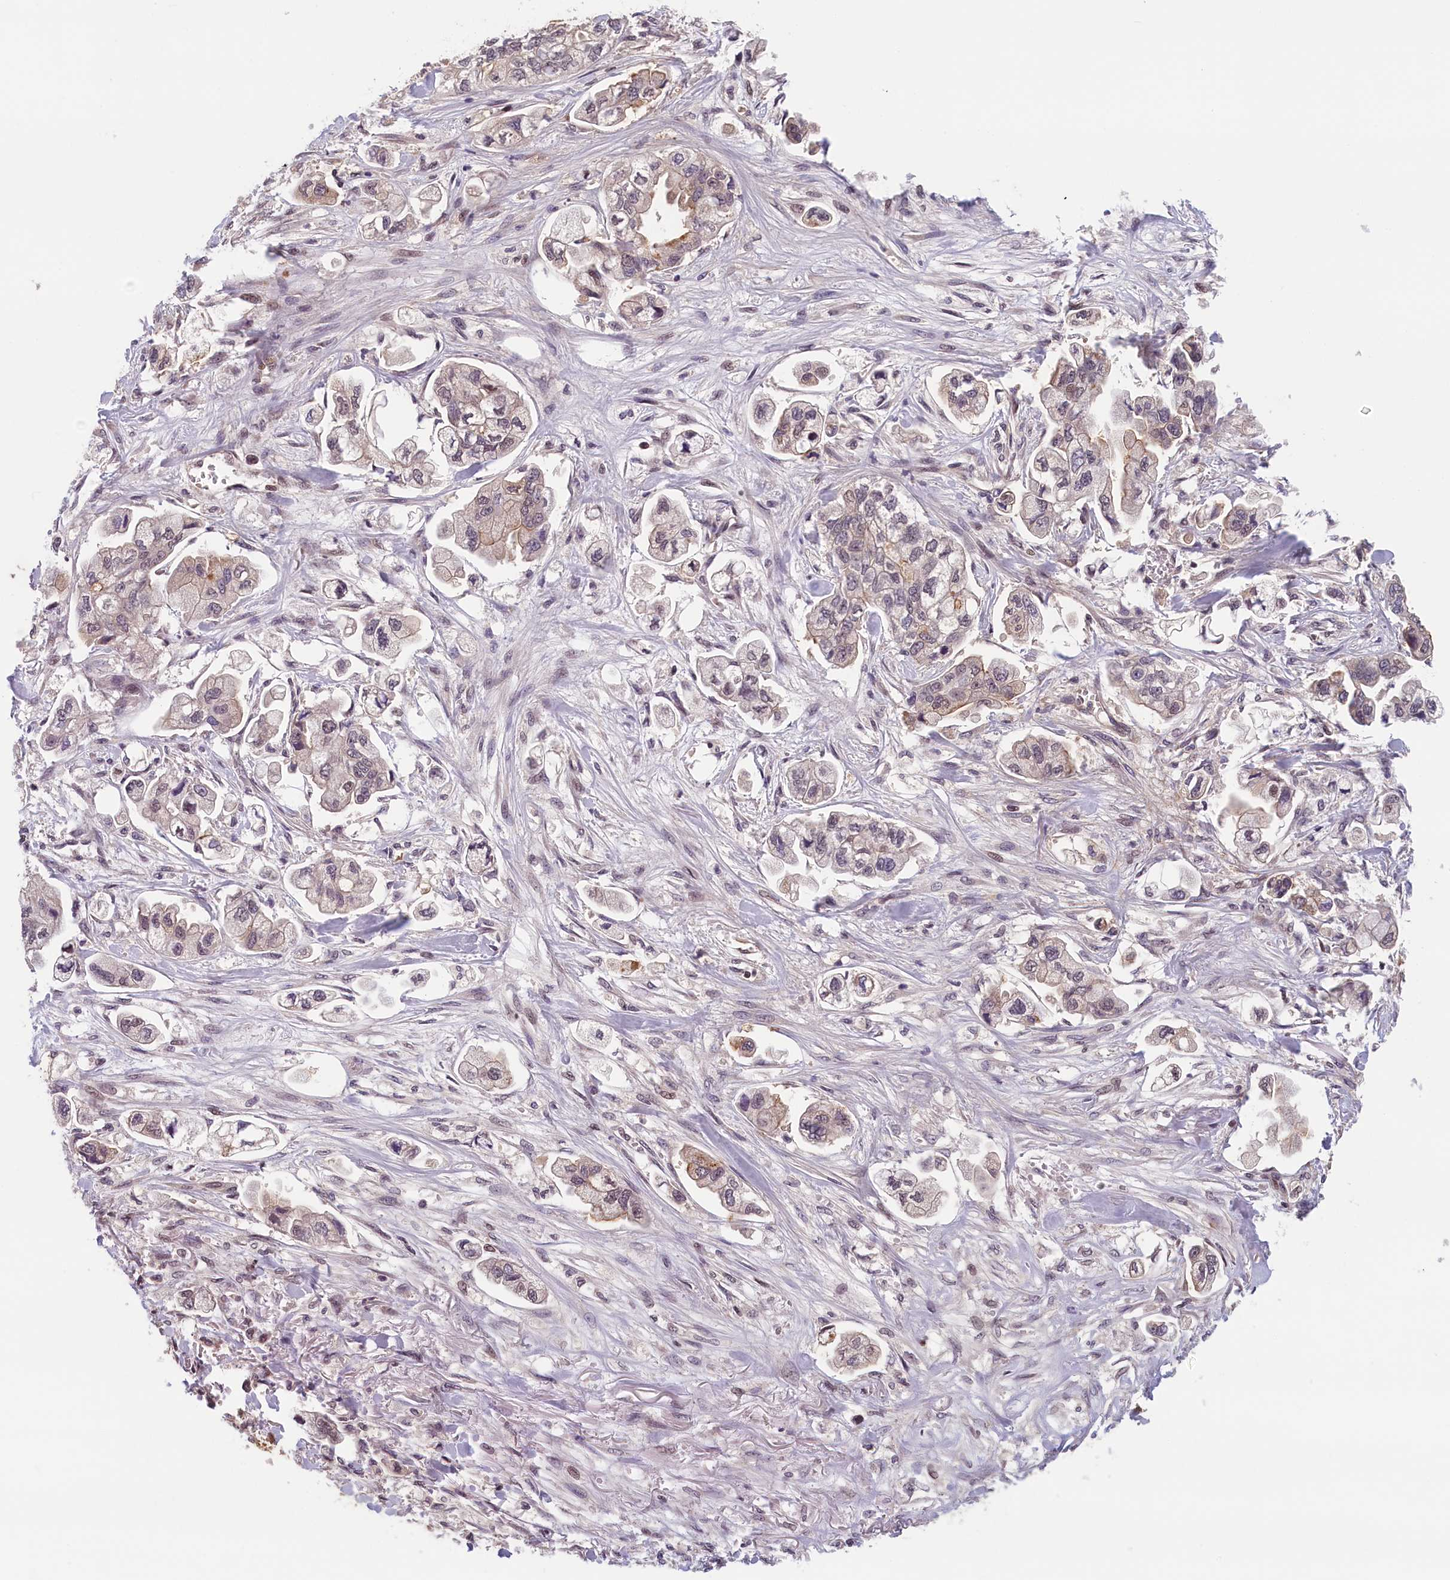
{"staining": {"intensity": "strong", "quantity": "25%-75%", "location": "cytoplasmic/membranous"}, "tissue": "stomach cancer", "cell_type": "Tumor cells", "image_type": "cancer", "snomed": [{"axis": "morphology", "description": "Adenocarcinoma, NOS"}, {"axis": "topography", "description": "Stomach"}], "caption": "The image exhibits immunohistochemical staining of adenocarcinoma (stomach). There is strong cytoplasmic/membranous expression is seen in about 25%-75% of tumor cells. The protein is stained brown, and the nuclei are stained in blue (DAB (3,3'-diaminobenzidine) IHC with brightfield microscopy, high magnification).", "gene": "KCNK6", "patient": {"sex": "male", "age": 62}}